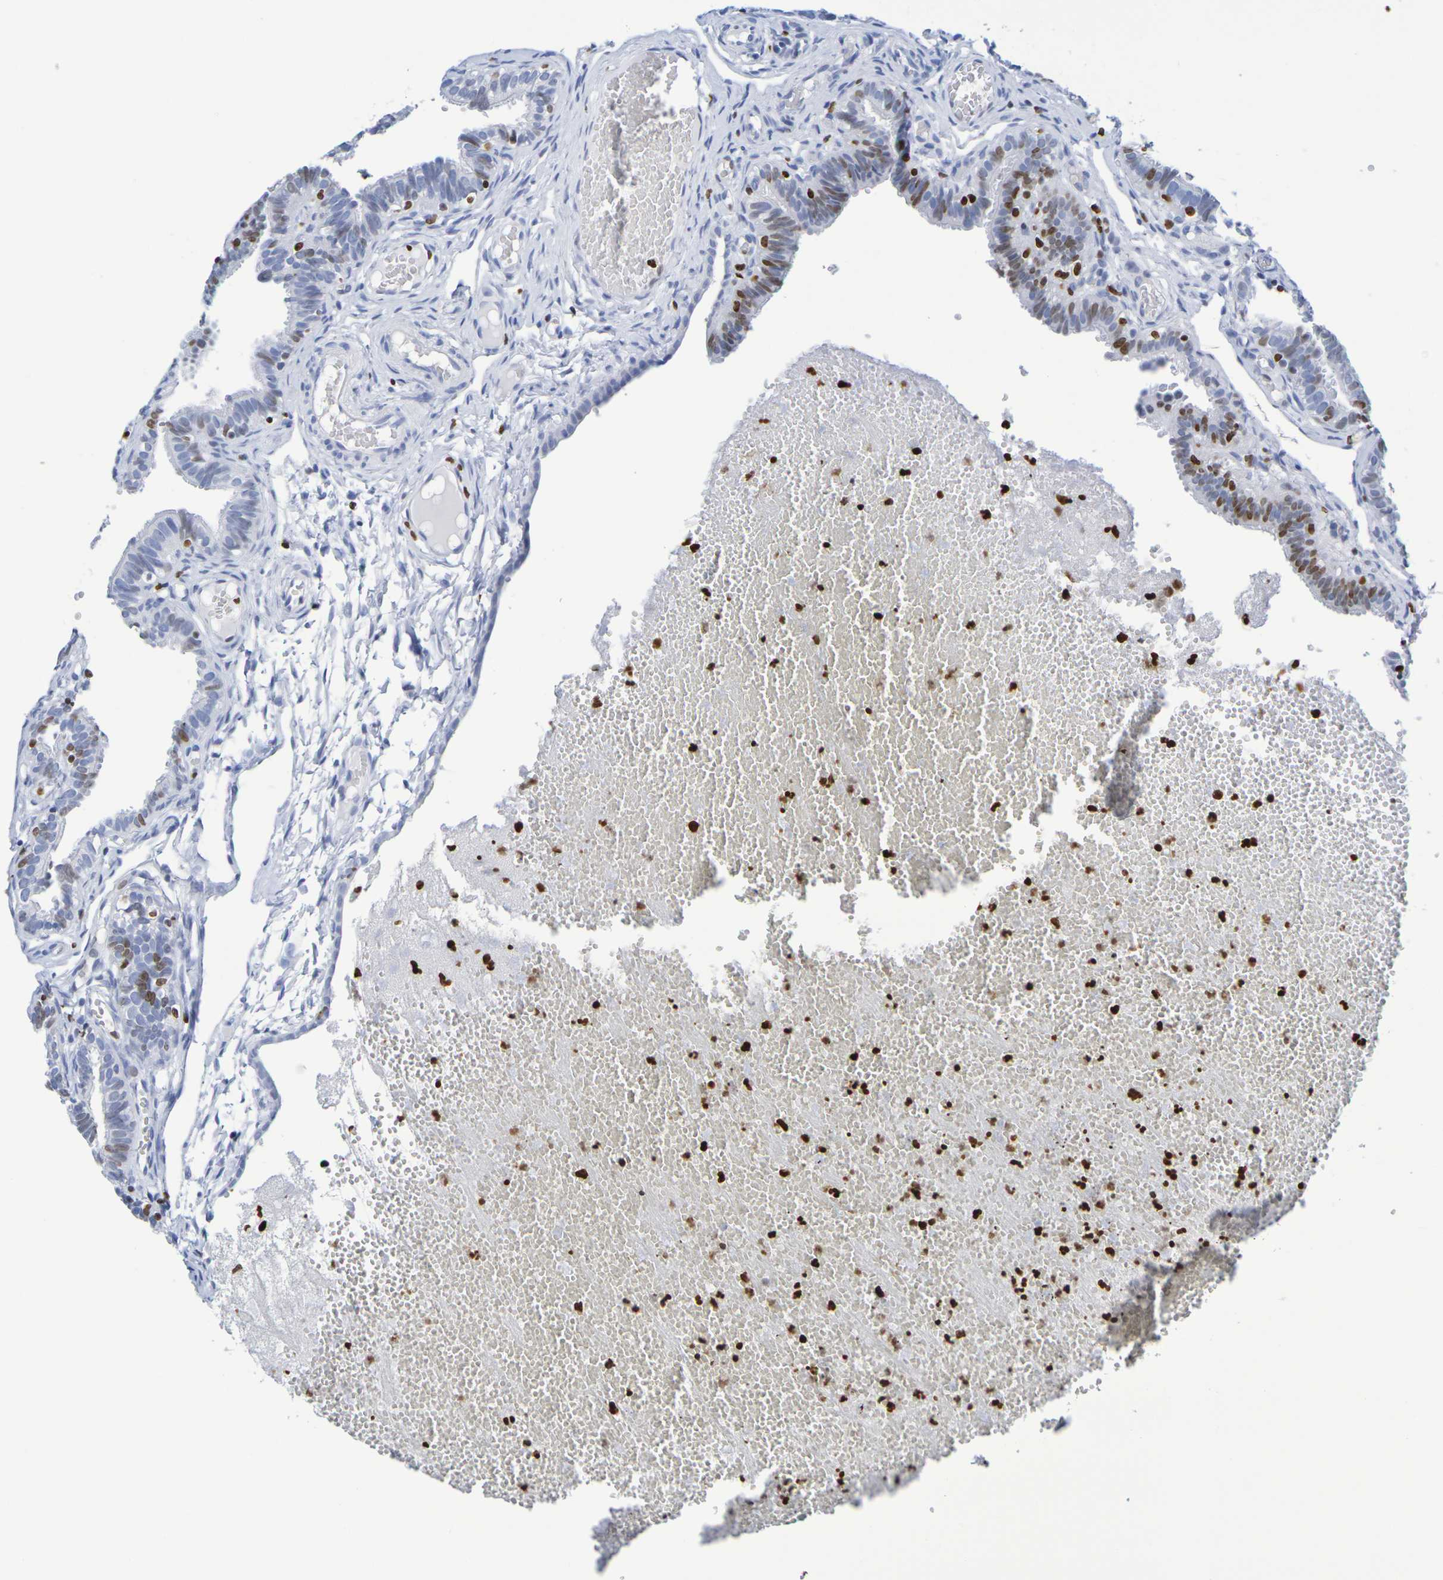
{"staining": {"intensity": "moderate", "quantity": "25%-75%", "location": "nuclear"}, "tissue": "fallopian tube", "cell_type": "Glandular cells", "image_type": "normal", "snomed": [{"axis": "morphology", "description": "Normal tissue, NOS"}, {"axis": "topography", "description": "Fallopian tube"}, {"axis": "topography", "description": "Placenta"}], "caption": "Protein expression analysis of normal fallopian tube displays moderate nuclear expression in approximately 25%-75% of glandular cells. (IHC, brightfield microscopy, high magnification).", "gene": "H1", "patient": {"sex": "female", "age": 34}}